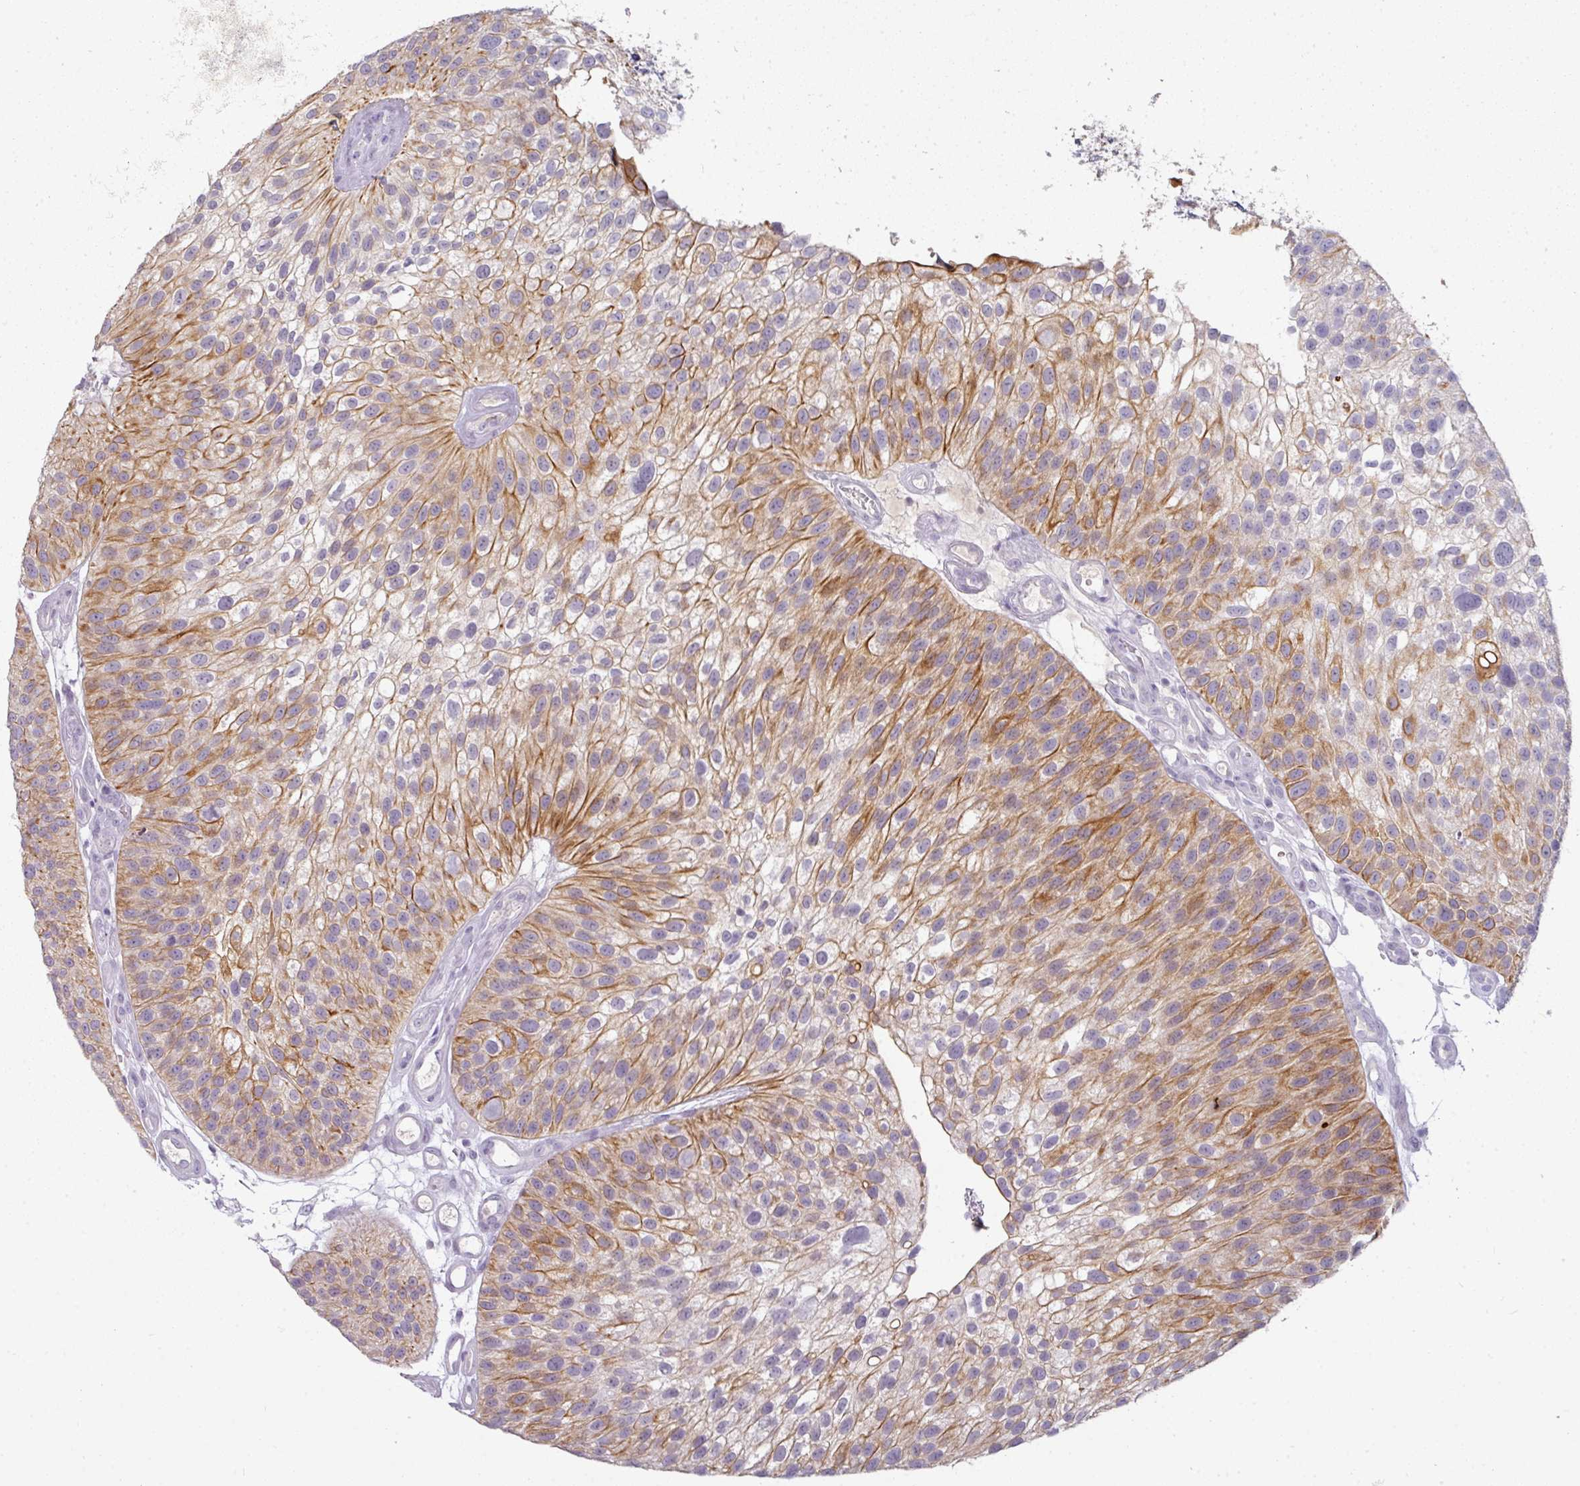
{"staining": {"intensity": "strong", "quantity": "25%-75%", "location": "cytoplasmic/membranous"}, "tissue": "urothelial cancer", "cell_type": "Tumor cells", "image_type": "cancer", "snomed": [{"axis": "morphology", "description": "Urothelial carcinoma, NOS"}, {"axis": "topography", "description": "Urinary bladder"}], "caption": "Human transitional cell carcinoma stained with a protein marker reveals strong staining in tumor cells.", "gene": "GTF2H3", "patient": {"sex": "male", "age": 87}}